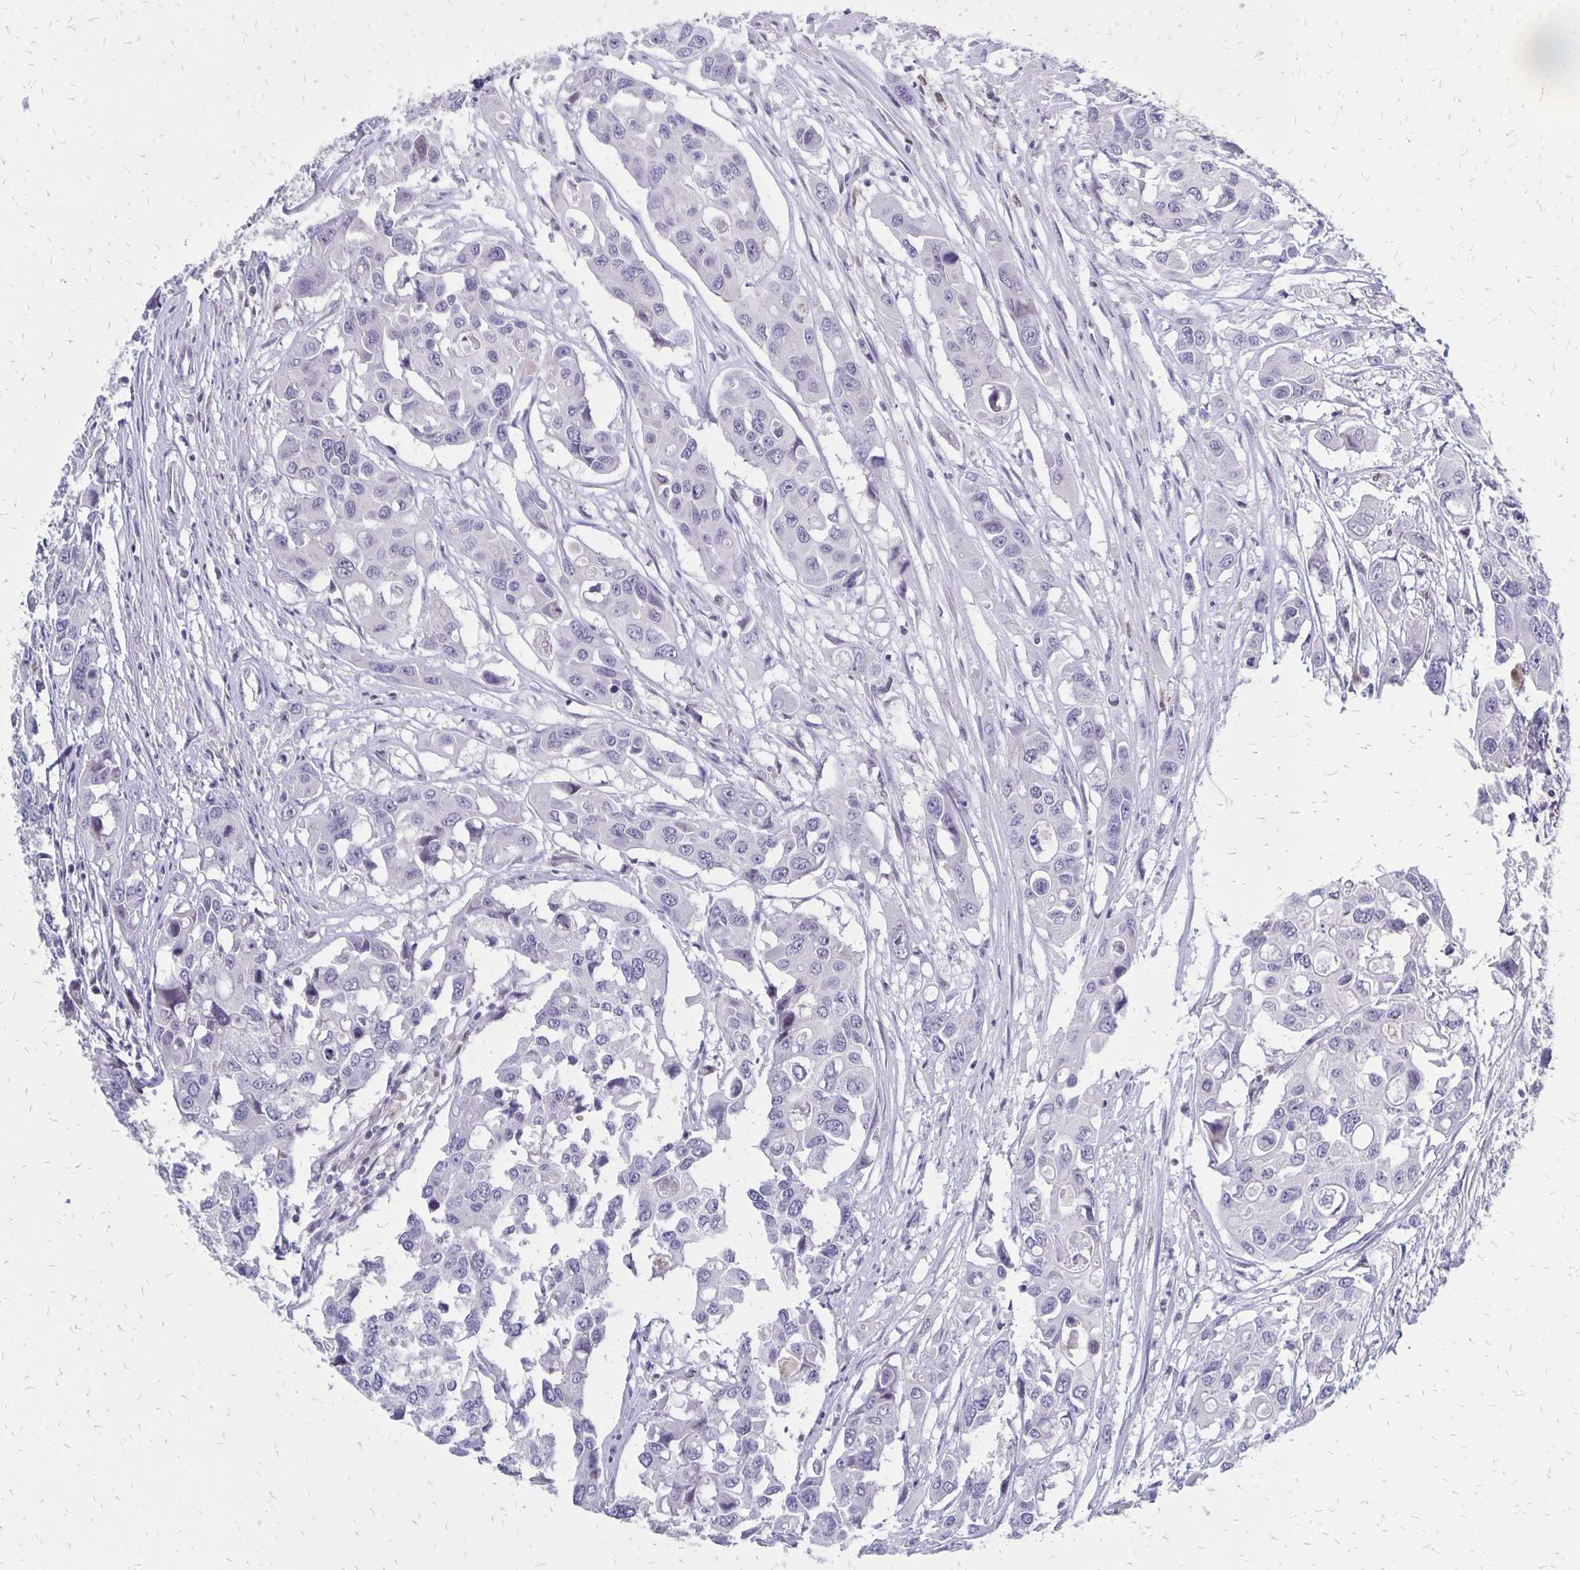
{"staining": {"intensity": "negative", "quantity": "none", "location": "none"}, "tissue": "colorectal cancer", "cell_type": "Tumor cells", "image_type": "cancer", "snomed": [{"axis": "morphology", "description": "Adenocarcinoma, NOS"}, {"axis": "topography", "description": "Colon"}], "caption": "An image of human colorectal cancer (adenocarcinoma) is negative for staining in tumor cells. The staining was performed using DAB to visualize the protein expression in brown, while the nuclei were stained in blue with hematoxylin (Magnification: 20x).", "gene": "DCK", "patient": {"sex": "male", "age": 77}}